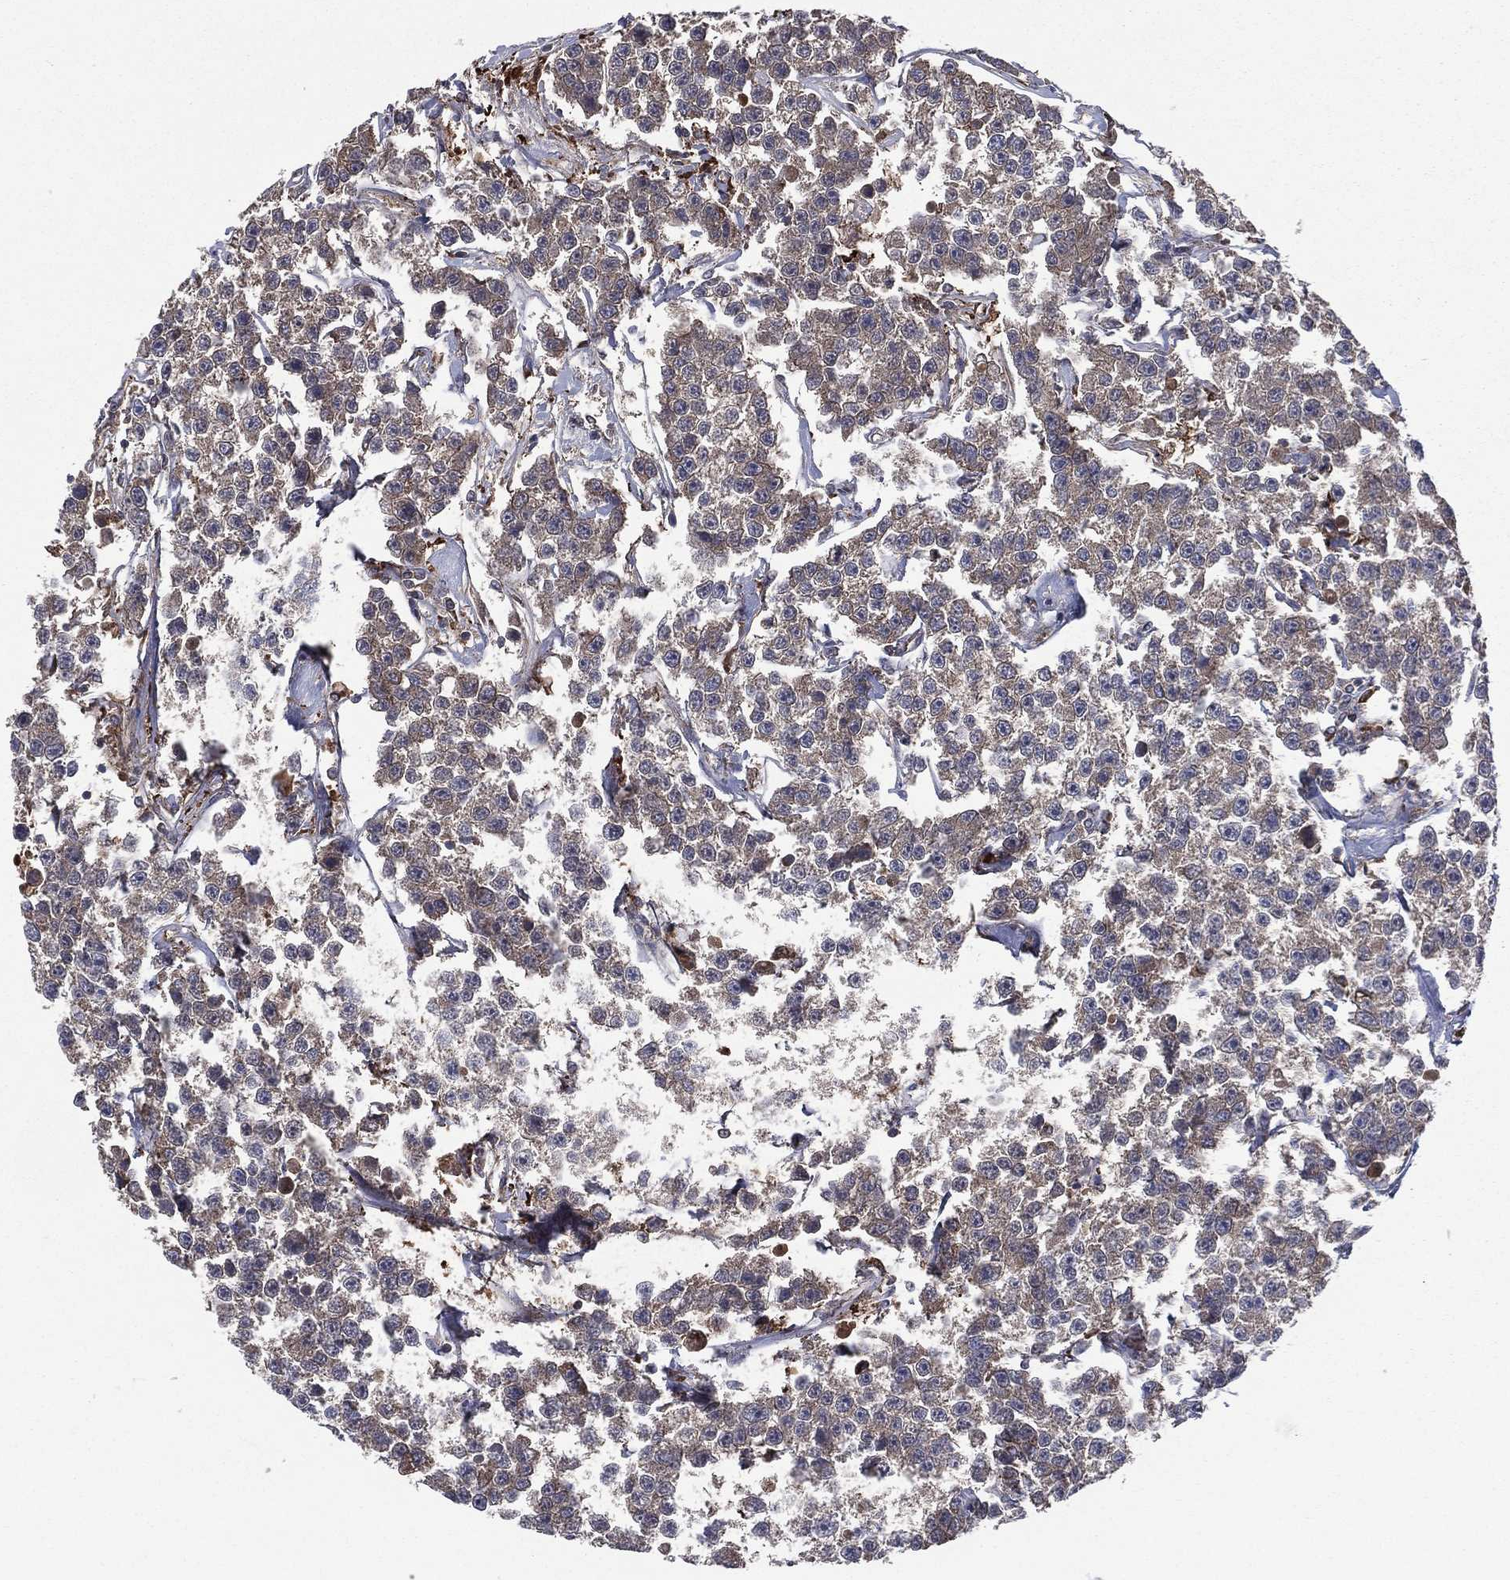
{"staining": {"intensity": "negative", "quantity": "none", "location": "none"}, "tissue": "testis cancer", "cell_type": "Tumor cells", "image_type": "cancer", "snomed": [{"axis": "morphology", "description": "Seminoma, NOS"}, {"axis": "topography", "description": "Testis"}], "caption": "The histopathology image reveals no staining of tumor cells in testis seminoma.", "gene": "C2orf76", "patient": {"sex": "male", "age": 59}}